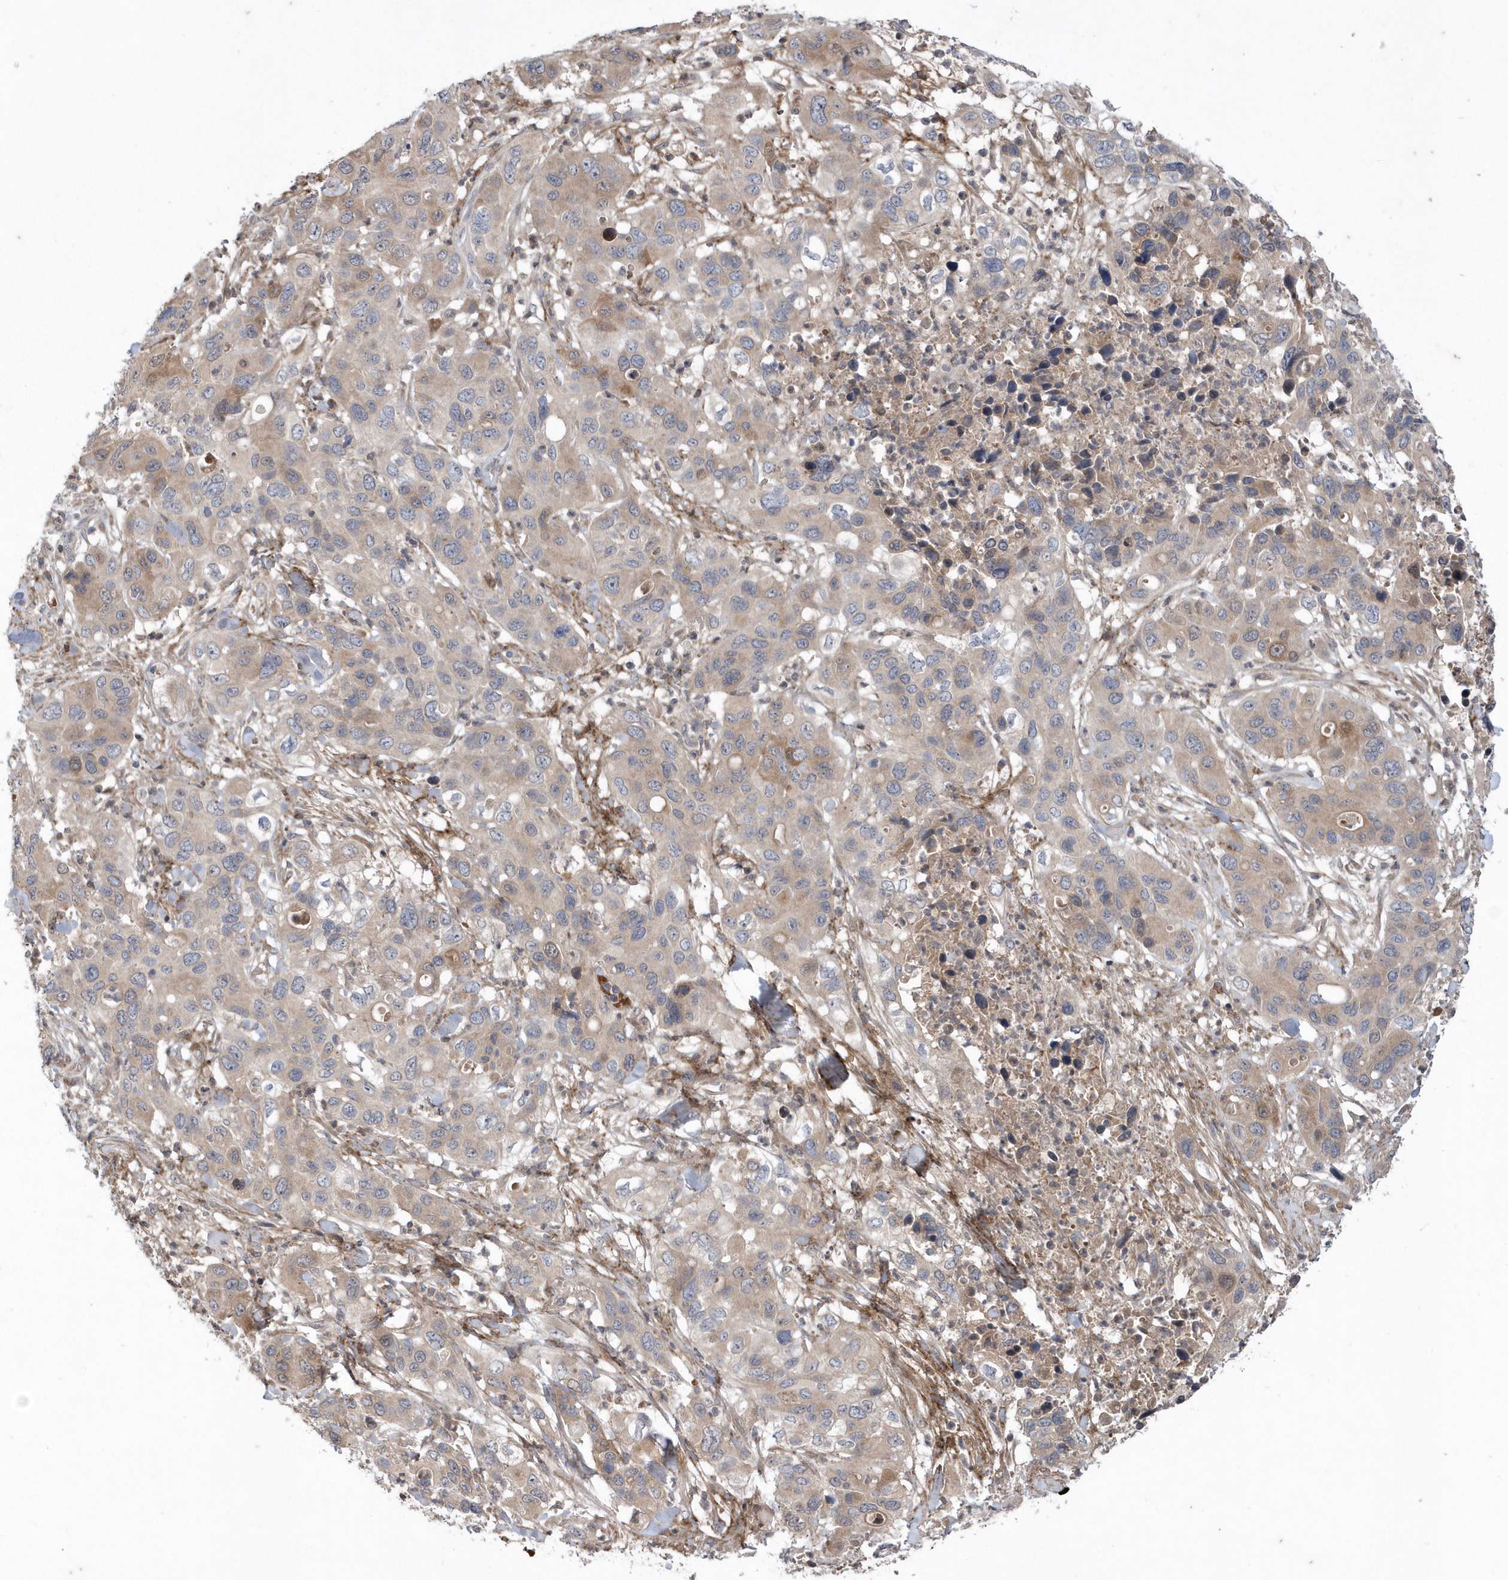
{"staining": {"intensity": "weak", "quantity": "25%-75%", "location": "cytoplasmic/membranous"}, "tissue": "pancreatic cancer", "cell_type": "Tumor cells", "image_type": "cancer", "snomed": [{"axis": "morphology", "description": "Adenocarcinoma, NOS"}, {"axis": "topography", "description": "Pancreas"}], "caption": "IHC of pancreatic cancer exhibits low levels of weak cytoplasmic/membranous positivity in approximately 25%-75% of tumor cells.", "gene": "HMGCS1", "patient": {"sex": "female", "age": 71}}